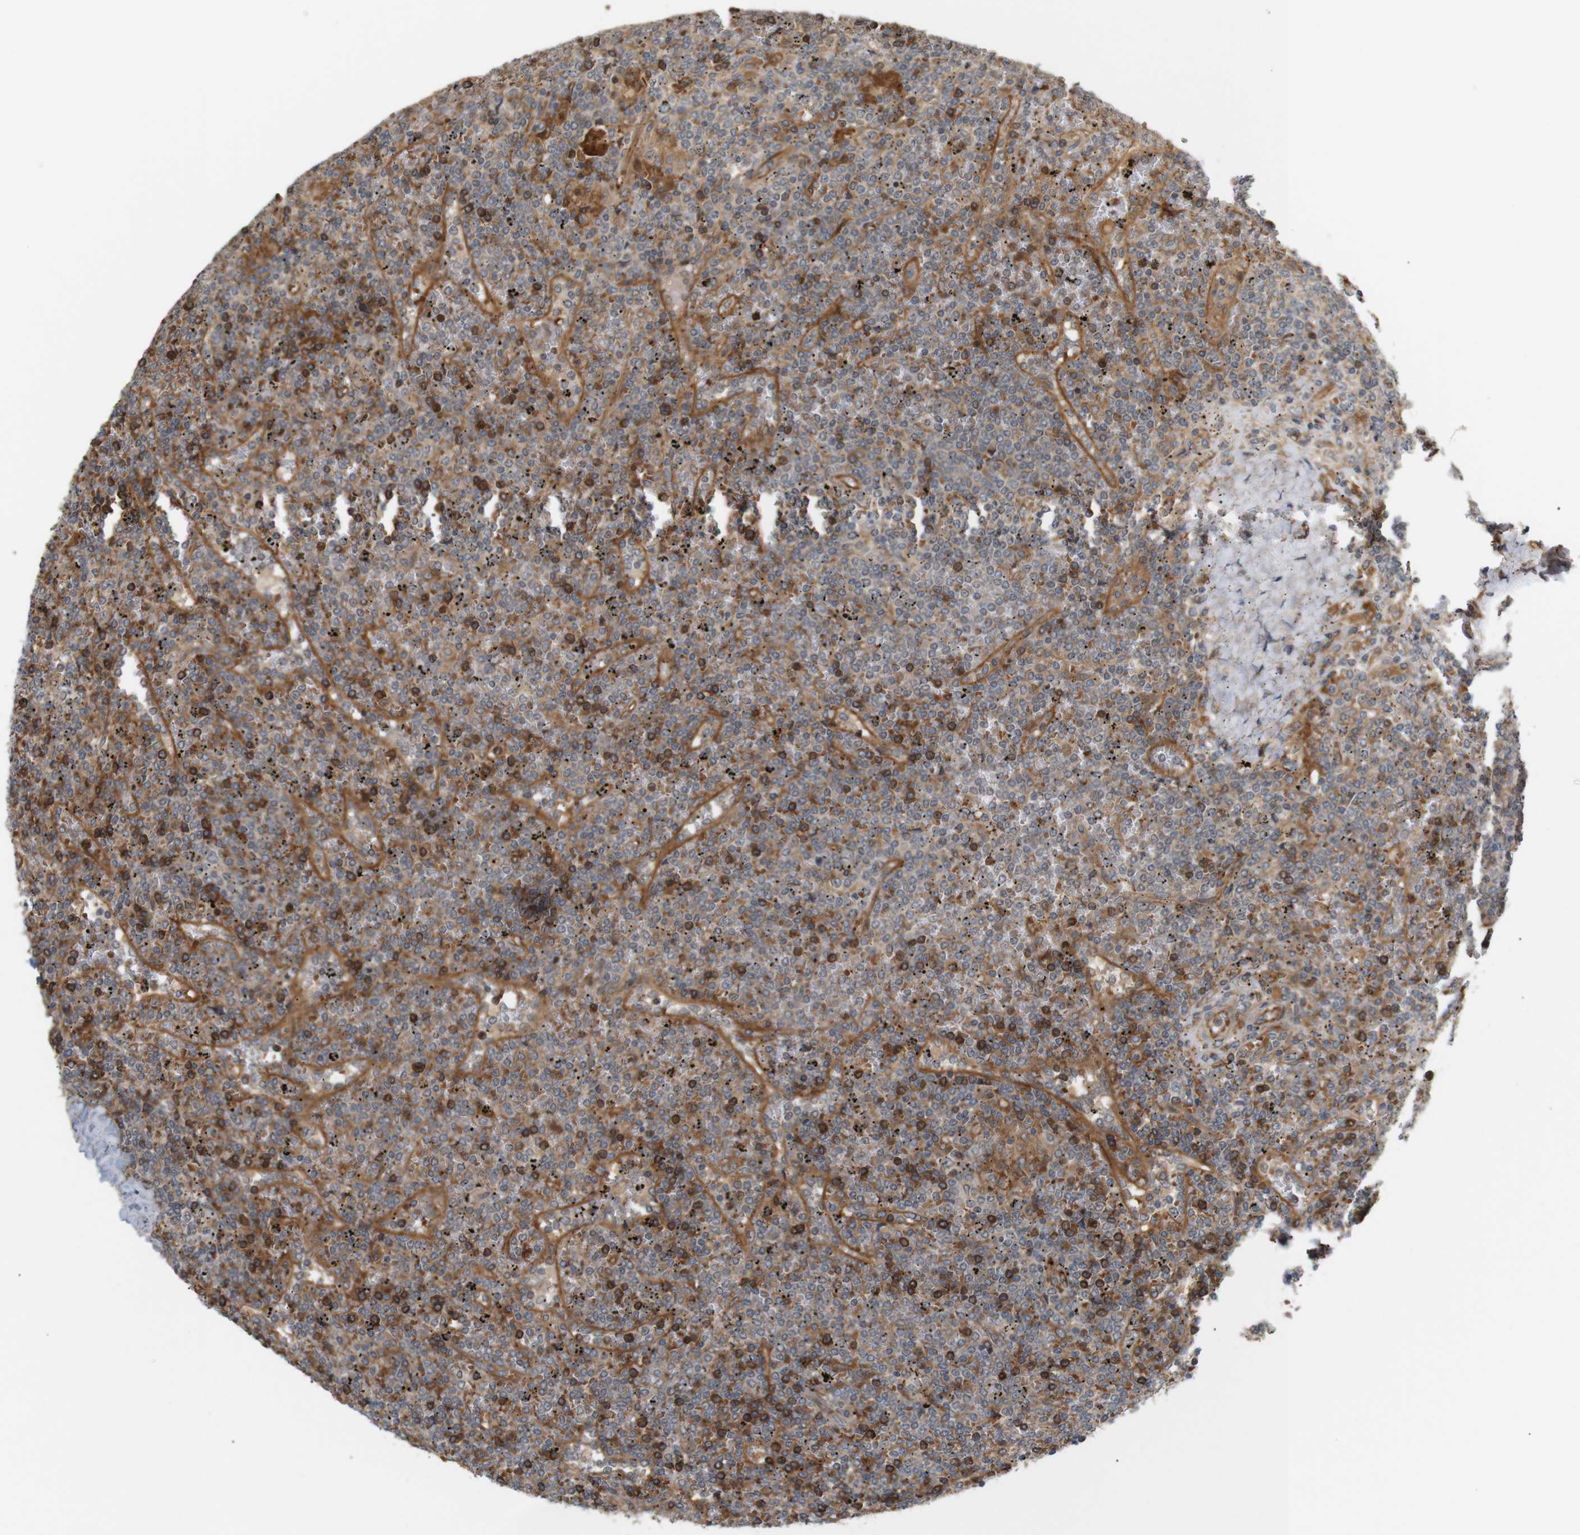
{"staining": {"intensity": "strong", "quantity": "25%-75%", "location": "cytoplasmic/membranous"}, "tissue": "lymphoma", "cell_type": "Tumor cells", "image_type": "cancer", "snomed": [{"axis": "morphology", "description": "Malignant lymphoma, non-Hodgkin's type, Low grade"}, {"axis": "topography", "description": "Spleen"}], "caption": "Protein staining shows strong cytoplasmic/membranous expression in about 25%-75% of tumor cells in lymphoma.", "gene": "RPTOR", "patient": {"sex": "female", "age": 19}}